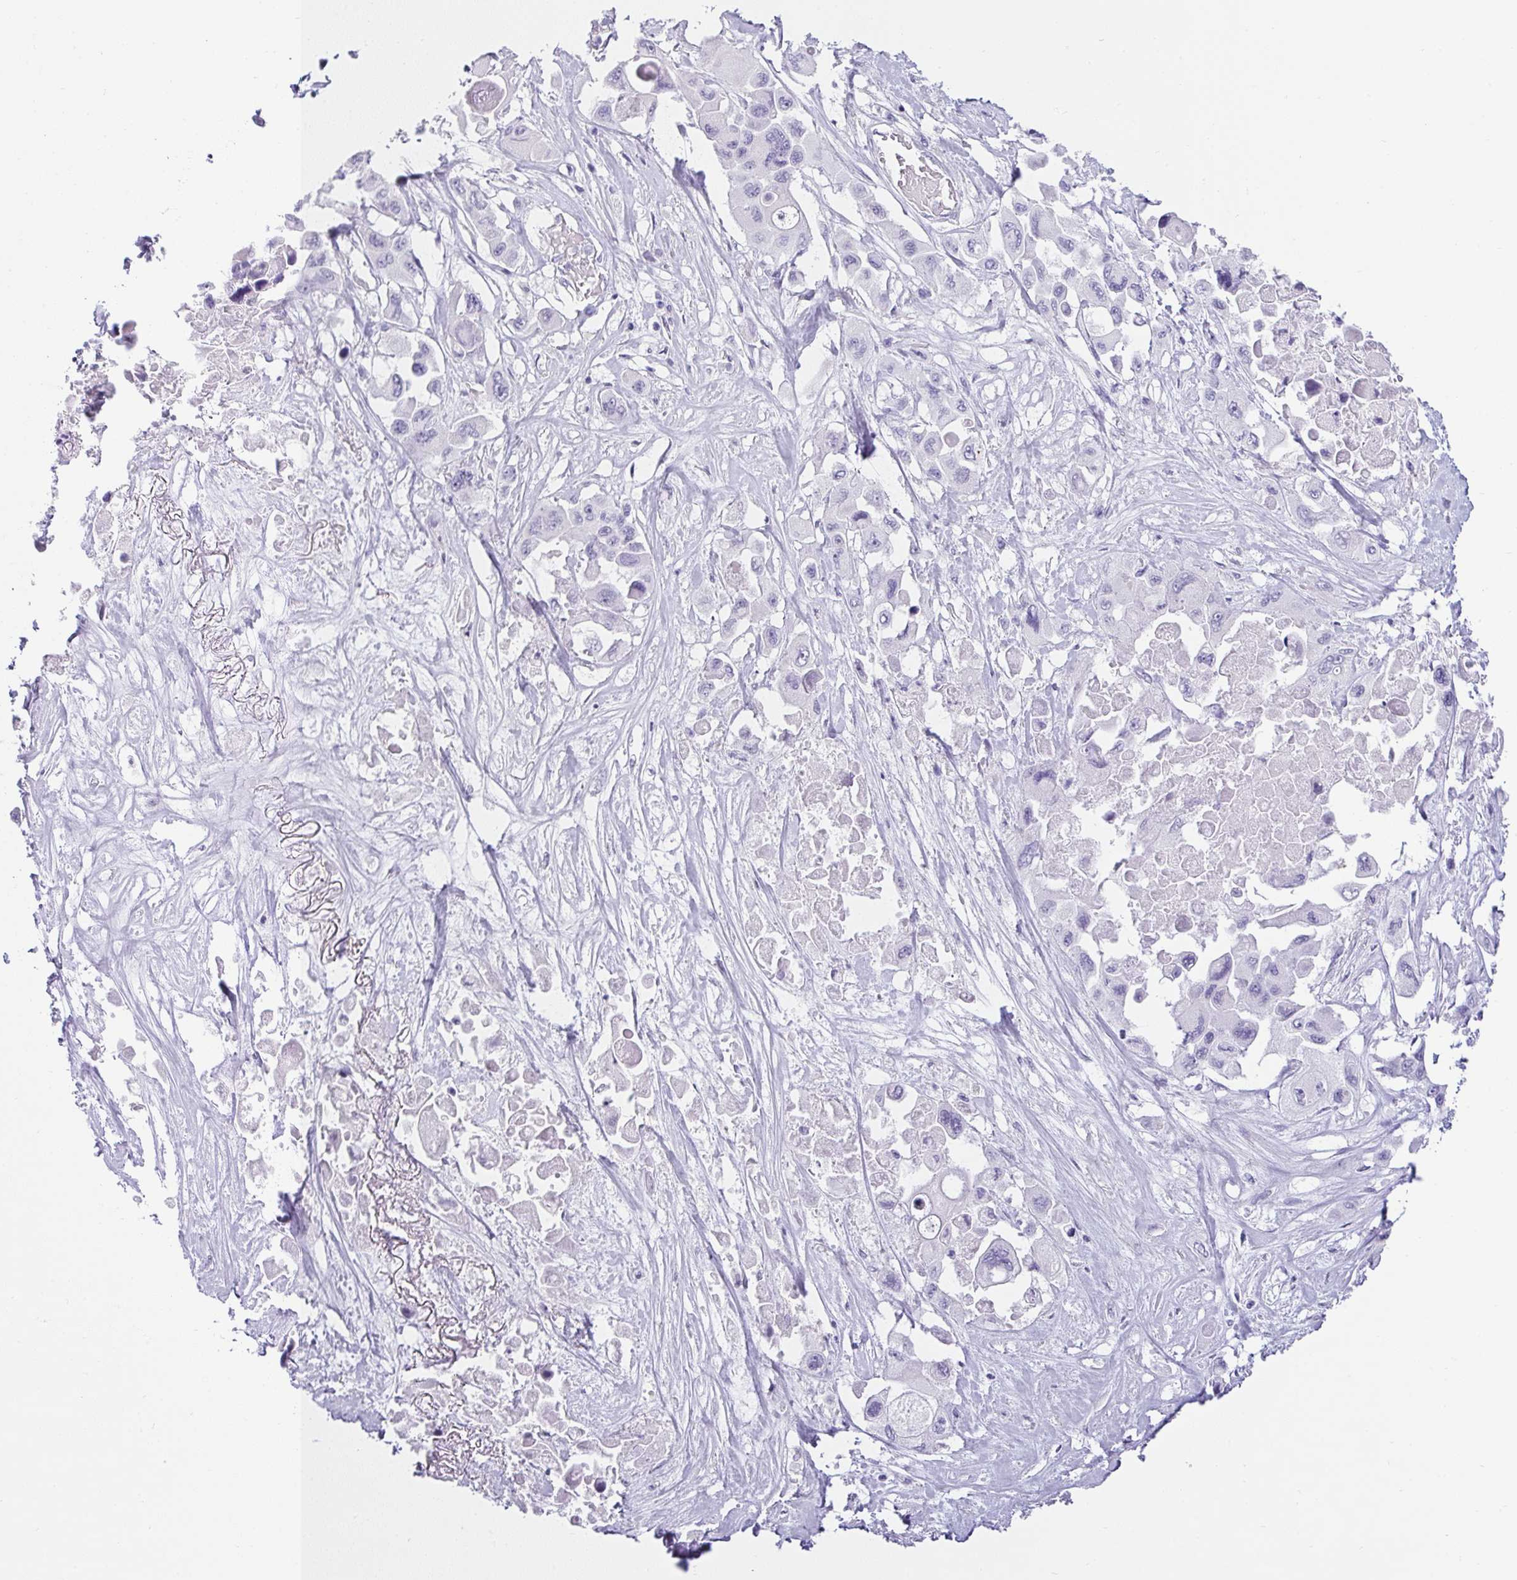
{"staining": {"intensity": "negative", "quantity": "none", "location": "none"}, "tissue": "pancreatic cancer", "cell_type": "Tumor cells", "image_type": "cancer", "snomed": [{"axis": "morphology", "description": "Adenocarcinoma, NOS"}, {"axis": "topography", "description": "Pancreas"}], "caption": "This is a photomicrograph of immunohistochemistry (IHC) staining of adenocarcinoma (pancreatic), which shows no staining in tumor cells.", "gene": "VCY1B", "patient": {"sex": "male", "age": 92}}